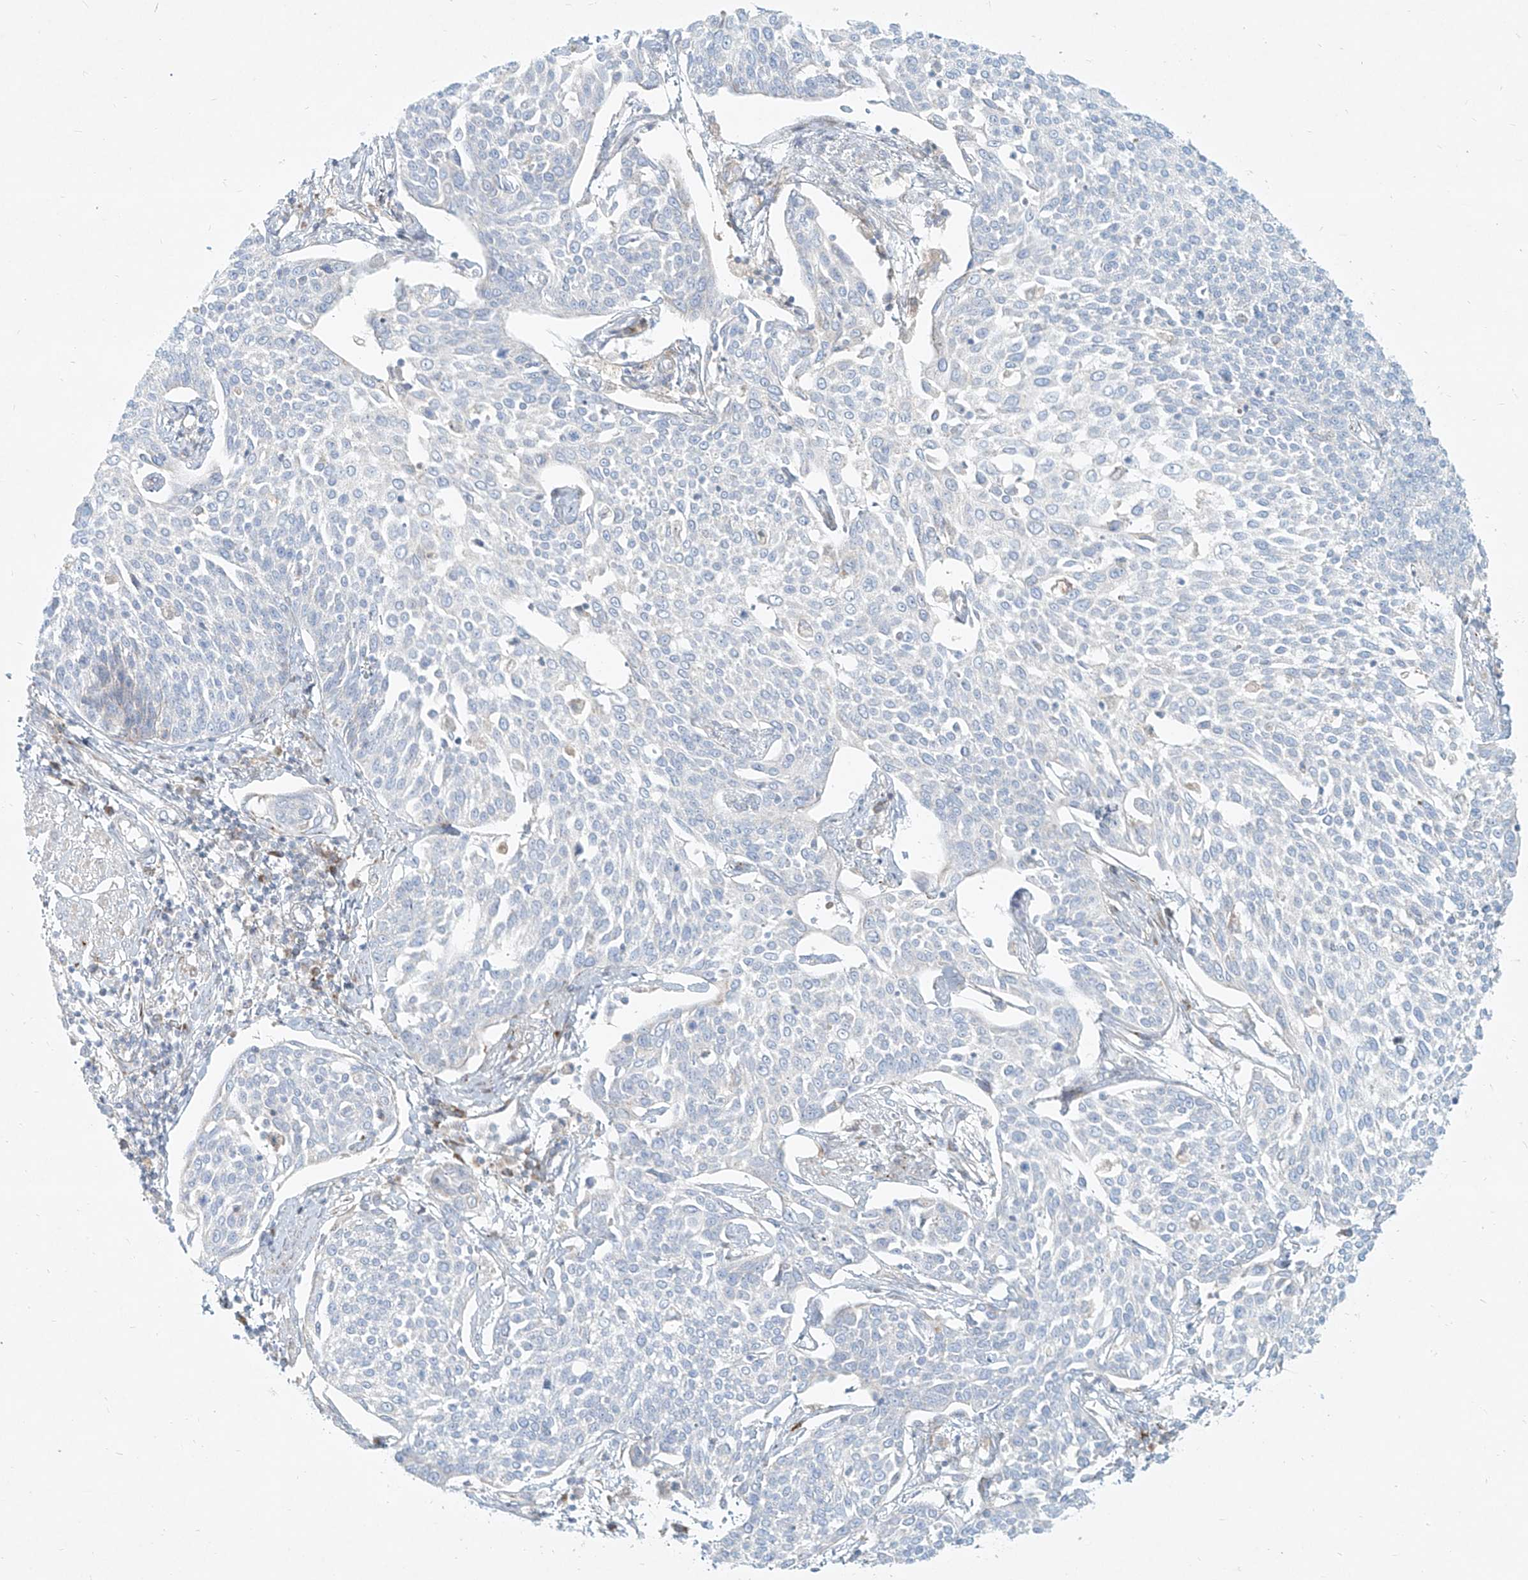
{"staining": {"intensity": "negative", "quantity": "none", "location": "none"}, "tissue": "cervical cancer", "cell_type": "Tumor cells", "image_type": "cancer", "snomed": [{"axis": "morphology", "description": "Squamous cell carcinoma, NOS"}, {"axis": "topography", "description": "Cervix"}], "caption": "The image exhibits no significant positivity in tumor cells of squamous cell carcinoma (cervical).", "gene": "MTX2", "patient": {"sex": "female", "age": 34}}